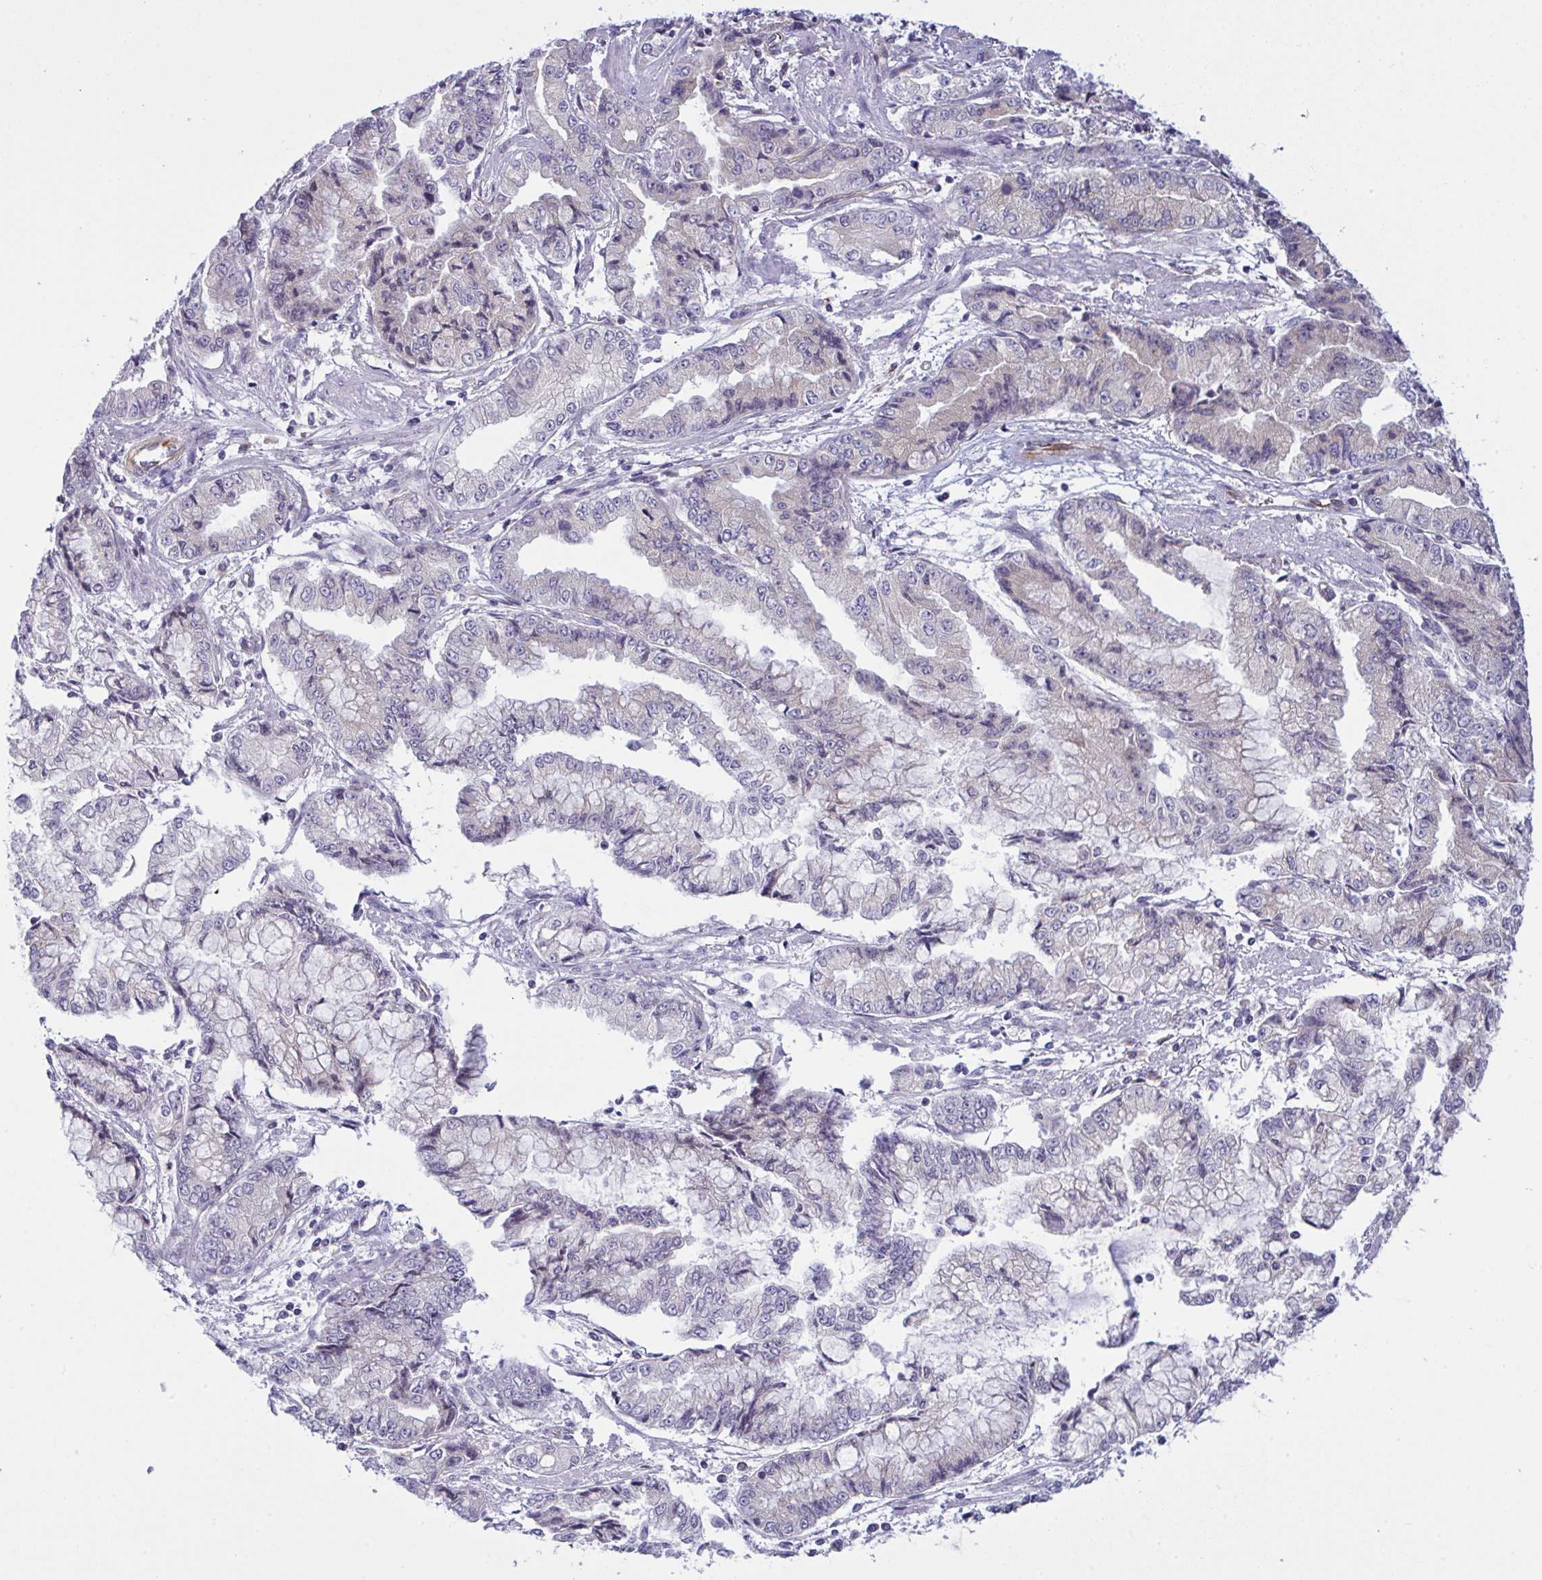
{"staining": {"intensity": "negative", "quantity": "none", "location": "none"}, "tissue": "stomach cancer", "cell_type": "Tumor cells", "image_type": "cancer", "snomed": [{"axis": "morphology", "description": "Adenocarcinoma, NOS"}, {"axis": "topography", "description": "Stomach, upper"}], "caption": "A high-resolution image shows immunohistochemistry staining of stomach cancer, which demonstrates no significant expression in tumor cells.", "gene": "DCBLD1", "patient": {"sex": "female", "age": 74}}